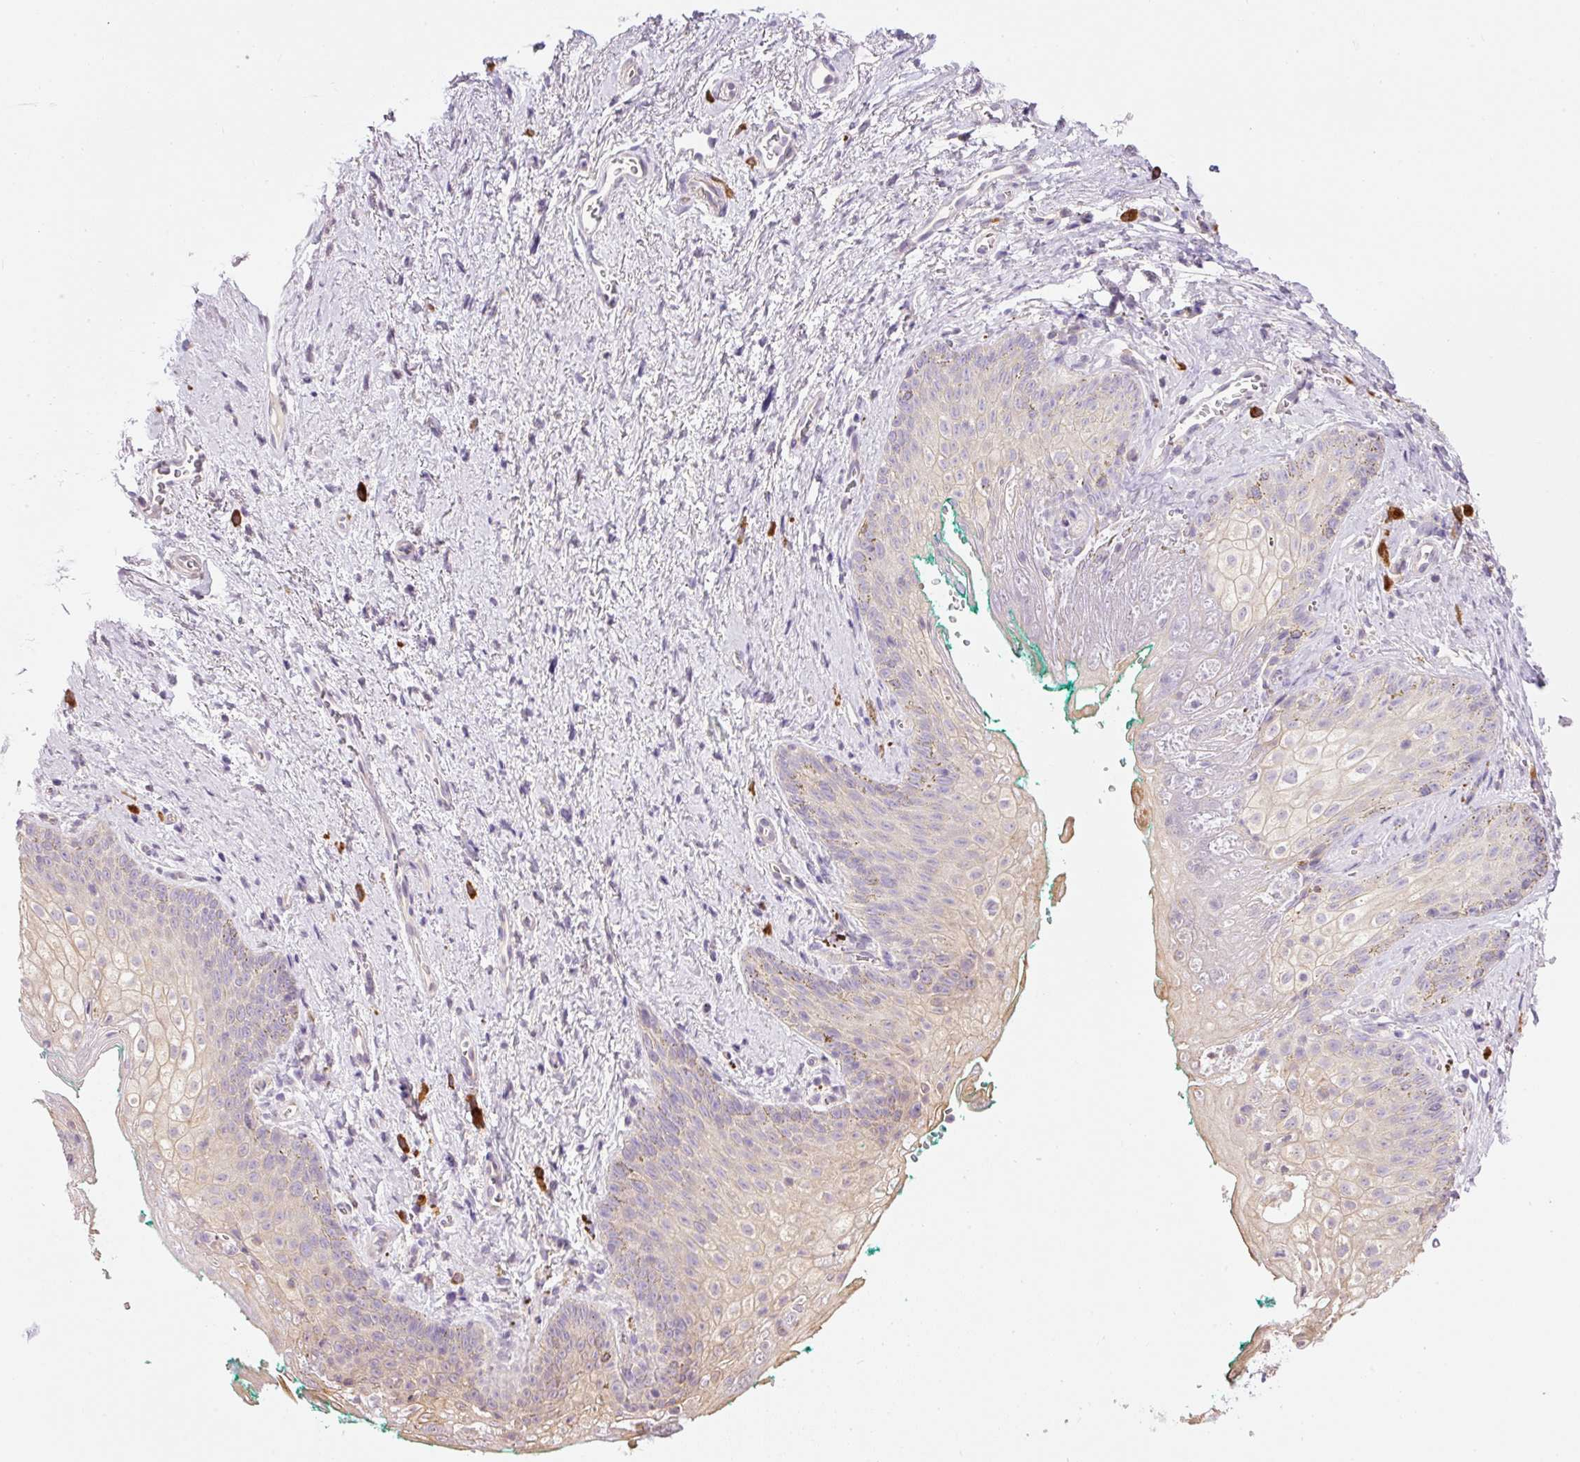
{"staining": {"intensity": "weak", "quantity": "25%-75%", "location": "cytoplasmic/membranous"}, "tissue": "vagina", "cell_type": "Squamous epithelial cells", "image_type": "normal", "snomed": [{"axis": "morphology", "description": "Normal tissue, NOS"}, {"axis": "topography", "description": "Vulva"}, {"axis": "topography", "description": "Vagina"}, {"axis": "topography", "description": "Peripheral nerve tissue"}], "caption": "Immunohistochemical staining of benign human vagina exhibits 25%-75% levels of weak cytoplasmic/membranous protein expression in approximately 25%-75% of squamous epithelial cells. Immunohistochemistry stains the protein of interest in brown and the nuclei are stained blue.", "gene": "PNPLA5", "patient": {"sex": "female", "age": 66}}